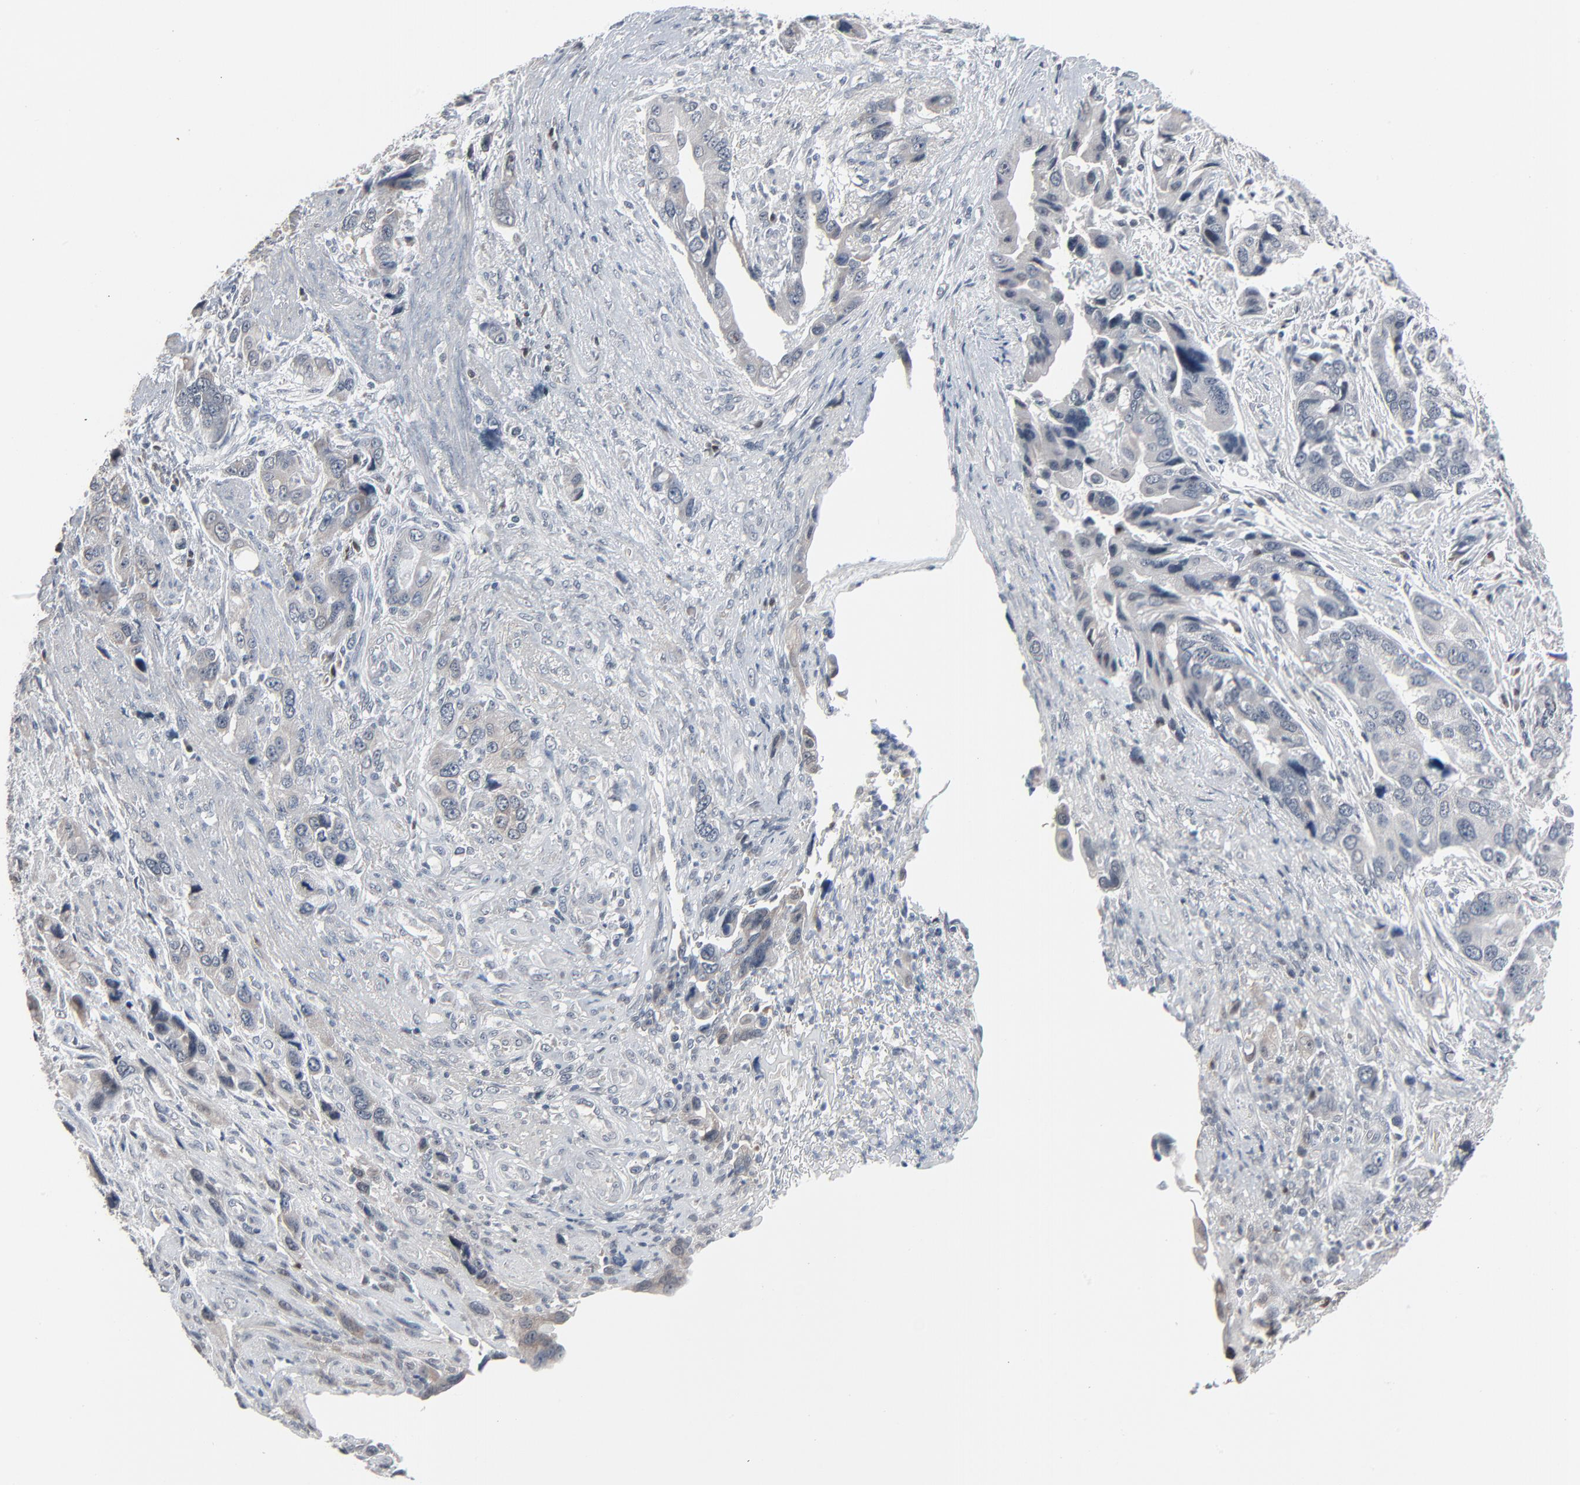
{"staining": {"intensity": "moderate", "quantity": "<25%", "location": "cytoplasmic/membranous"}, "tissue": "stomach cancer", "cell_type": "Tumor cells", "image_type": "cancer", "snomed": [{"axis": "morphology", "description": "Adenocarcinoma, NOS"}, {"axis": "topography", "description": "Stomach, lower"}], "caption": "Immunohistochemical staining of stomach cancer (adenocarcinoma) shows moderate cytoplasmic/membranous protein staining in about <25% of tumor cells.", "gene": "SAGE1", "patient": {"sex": "female", "age": 93}}